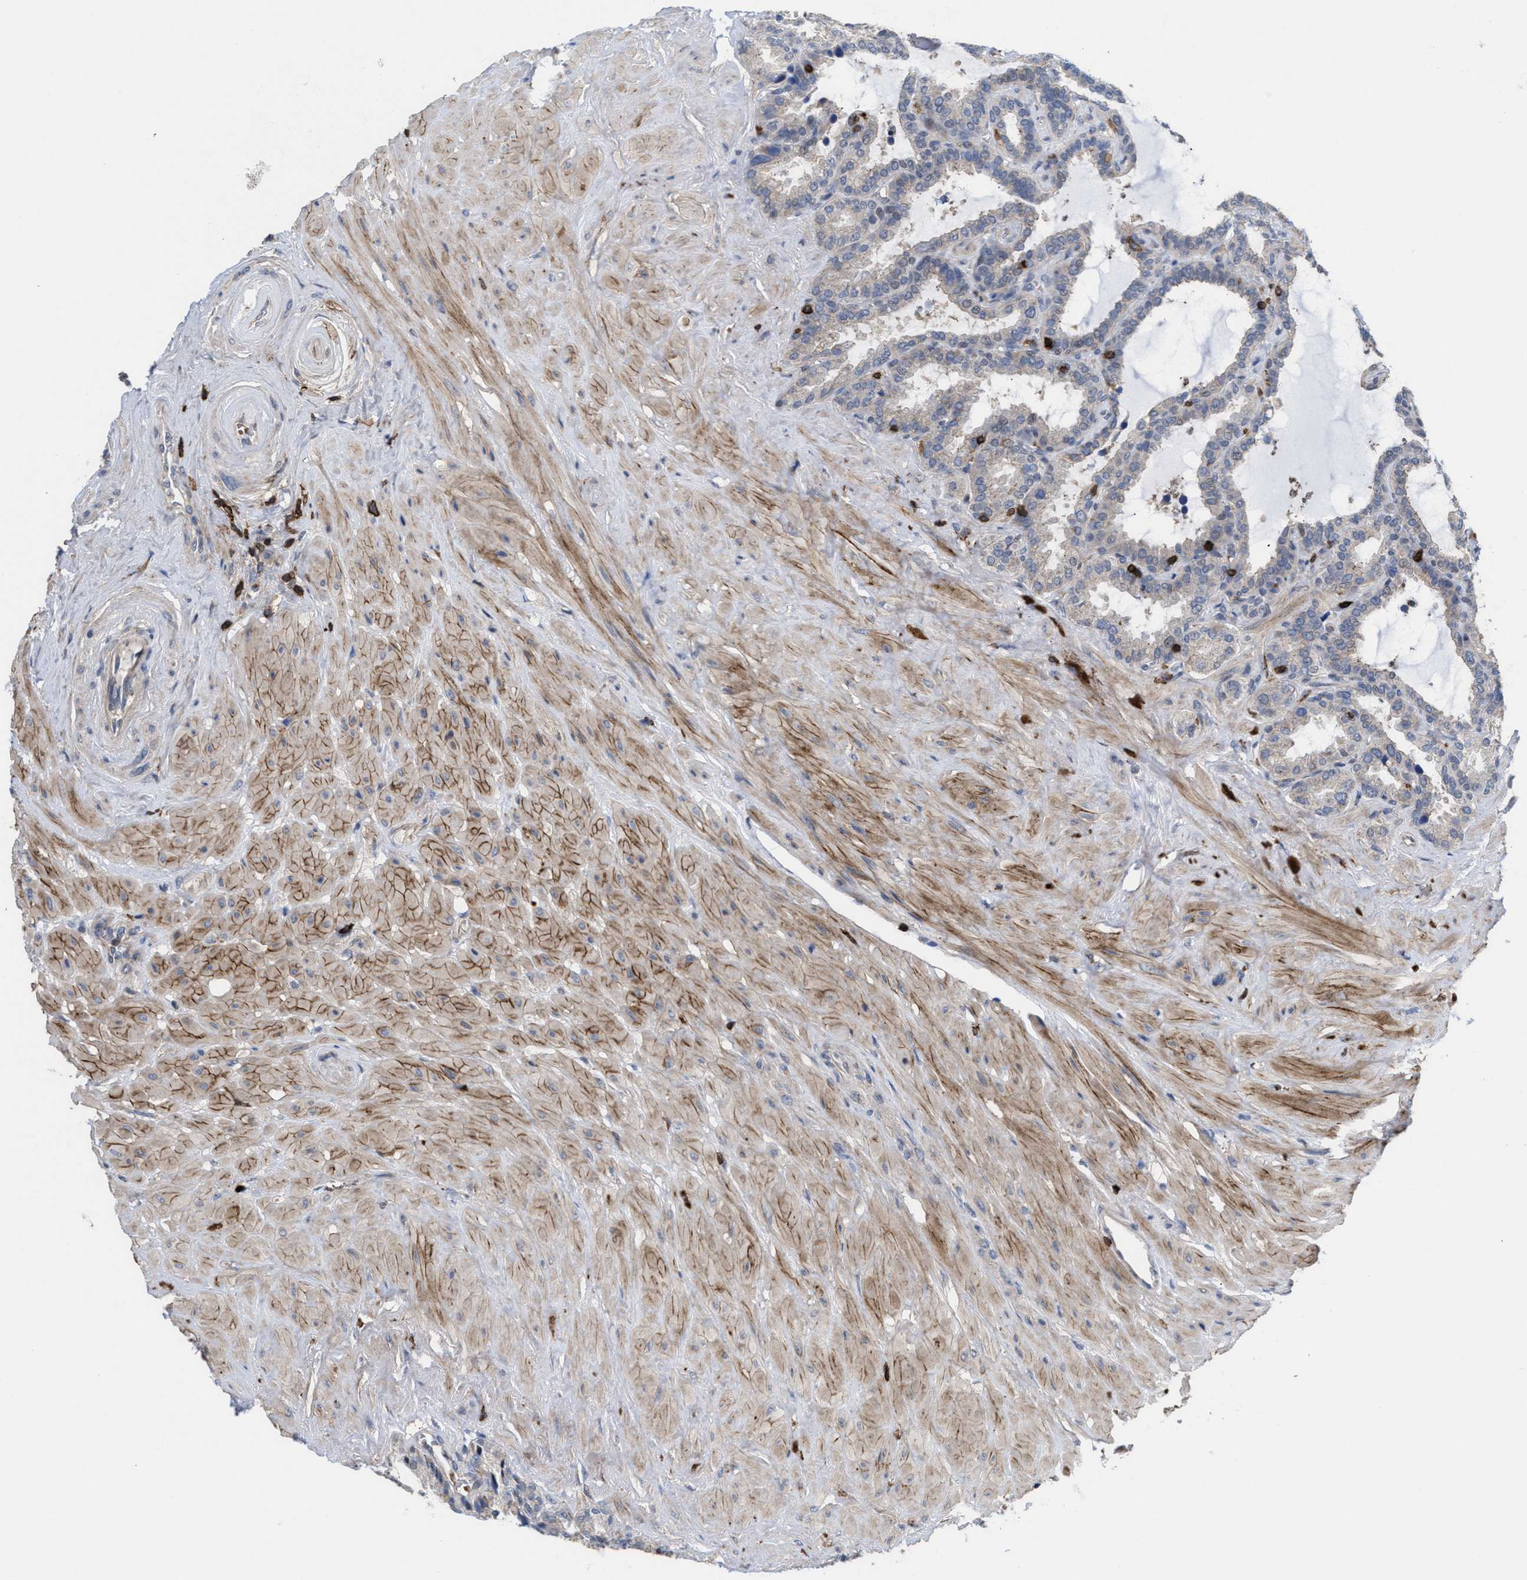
{"staining": {"intensity": "negative", "quantity": "none", "location": "none"}, "tissue": "seminal vesicle", "cell_type": "Glandular cells", "image_type": "normal", "snomed": [{"axis": "morphology", "description": "Normal tissue, NOS"}, {"axis": "topography", "description": "Seminal veicle"}], "caption": "Micrograph shows no significant protein positivity in glandular cells of normal seminal vesicle. (DAB (3,3'-diaminobenzidine) immunohistochemistry visualized using brightfield microscopy, high magnification).", "gene": "PTPRE", "patient": {"sex": "male", "age": 46}}